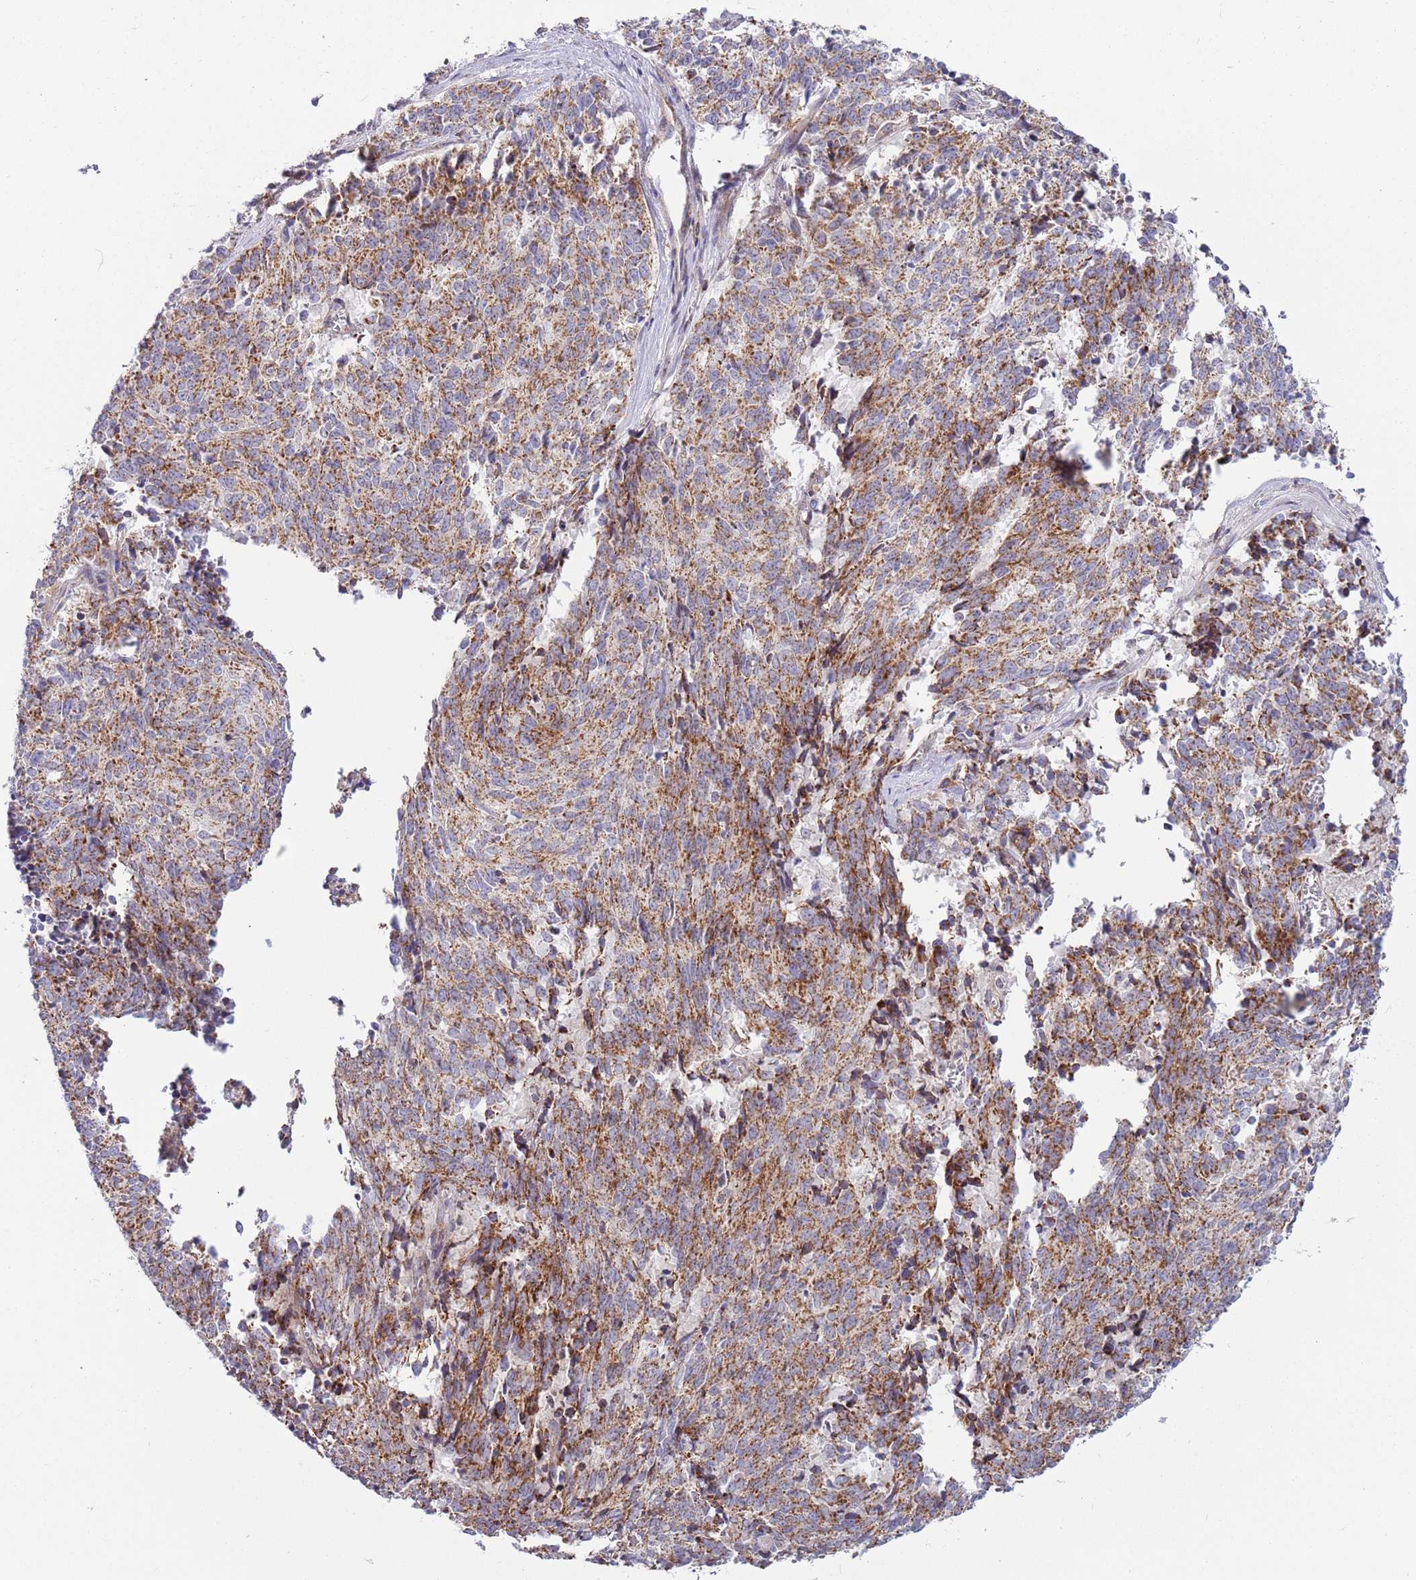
{"staining": {"intensity": "moderate", "quantity": ">75%", "location": "cytoplasmic/membranous"}, "tissue": "cervical cancer", "cell_type": "Tumor cells", "image_type": "cancer", "snomed": [{"axis": "morphology", "description": "Squamous cell carcinoma, NOS"}, {"axis": "topography", "description": "Cervix"}], "caption": "This is a photomicrograph of immunohistochemistry (IHC) staining of cervical cancer (squamous cell carcinoma), which shows moderate staining in the cytoplasmic/membranous of tumor cells.", "gene": "IRS4", "patient": {"sex": "female", "age": 29}}